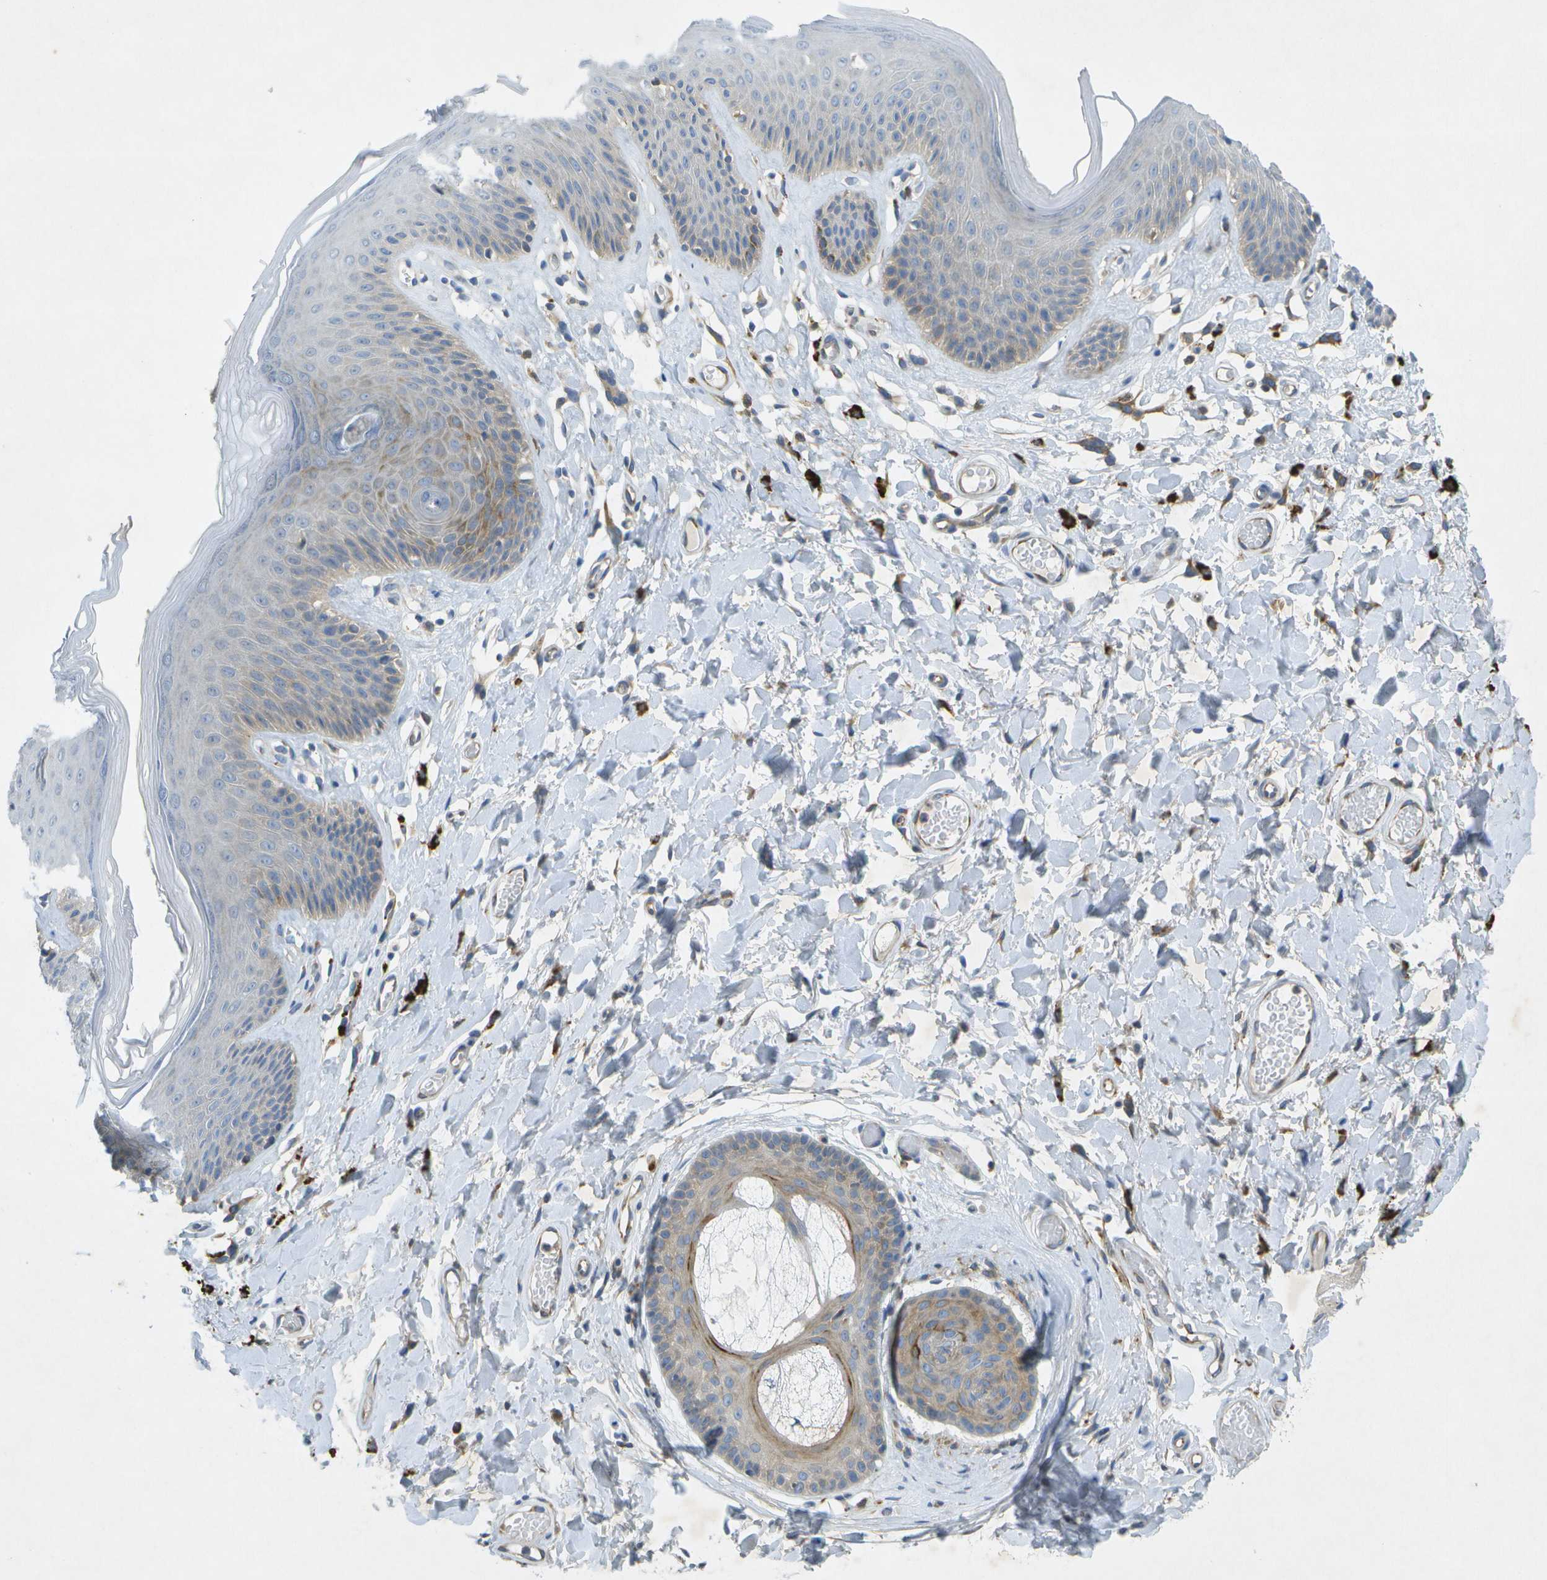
{"staining": {"intensity": "moderate", "quantity": "<25%", "location": "cytoplasmic/membranous"}, "tissue": "skin", "cell_type": "Epidermal cells", "image_type": "normal", "snomed": [{"axis": "morphology", "description": "Normal tissue, NOS"}, {"axis": "topography", "description": "Vulva"}], "caption": "Moderate cytoplasmic/membranous expression is seen in approximately <25% of epidermal cells in benign skin.", "gene": "WNK2", "patient": {"sex": "female", "age": 73}}